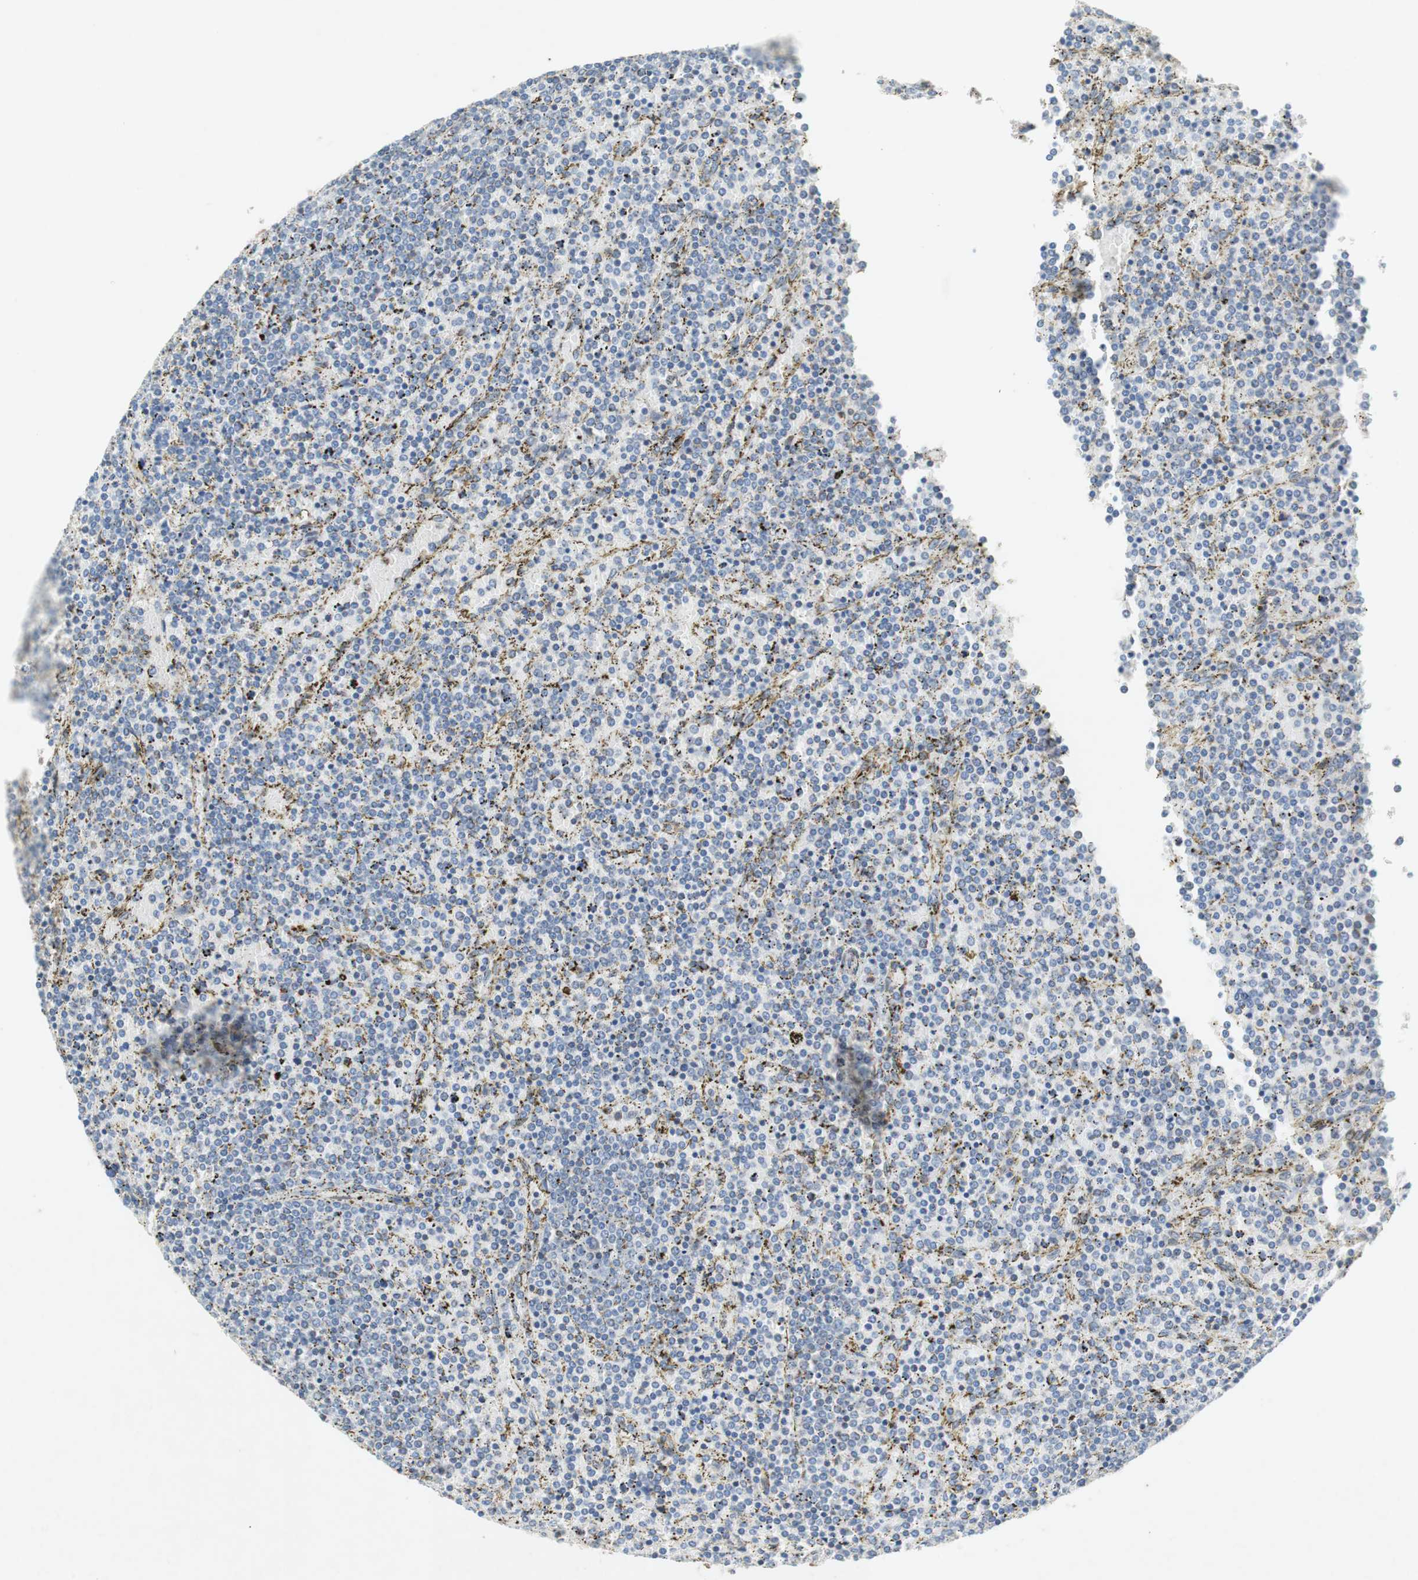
{"staining": {"intensity": "negative", "quantity": "none", "location": "none"}, "tissue": "lymphoma", "cell_type": "Tumor cells", "image_type": "cancer", "snomed": [{"axis": "morphology", "description": "Malignant lymphoma, non-Hodgkin's type, Low grade"}, {"axis": "topography", "description": "Spleen"}], "caption": "A micrograph of lymphoma stained for a protein reveals no brown staining in tumor cells.", "gene": "ARNT2", "patient": {"sex": "female", "age": 77}}